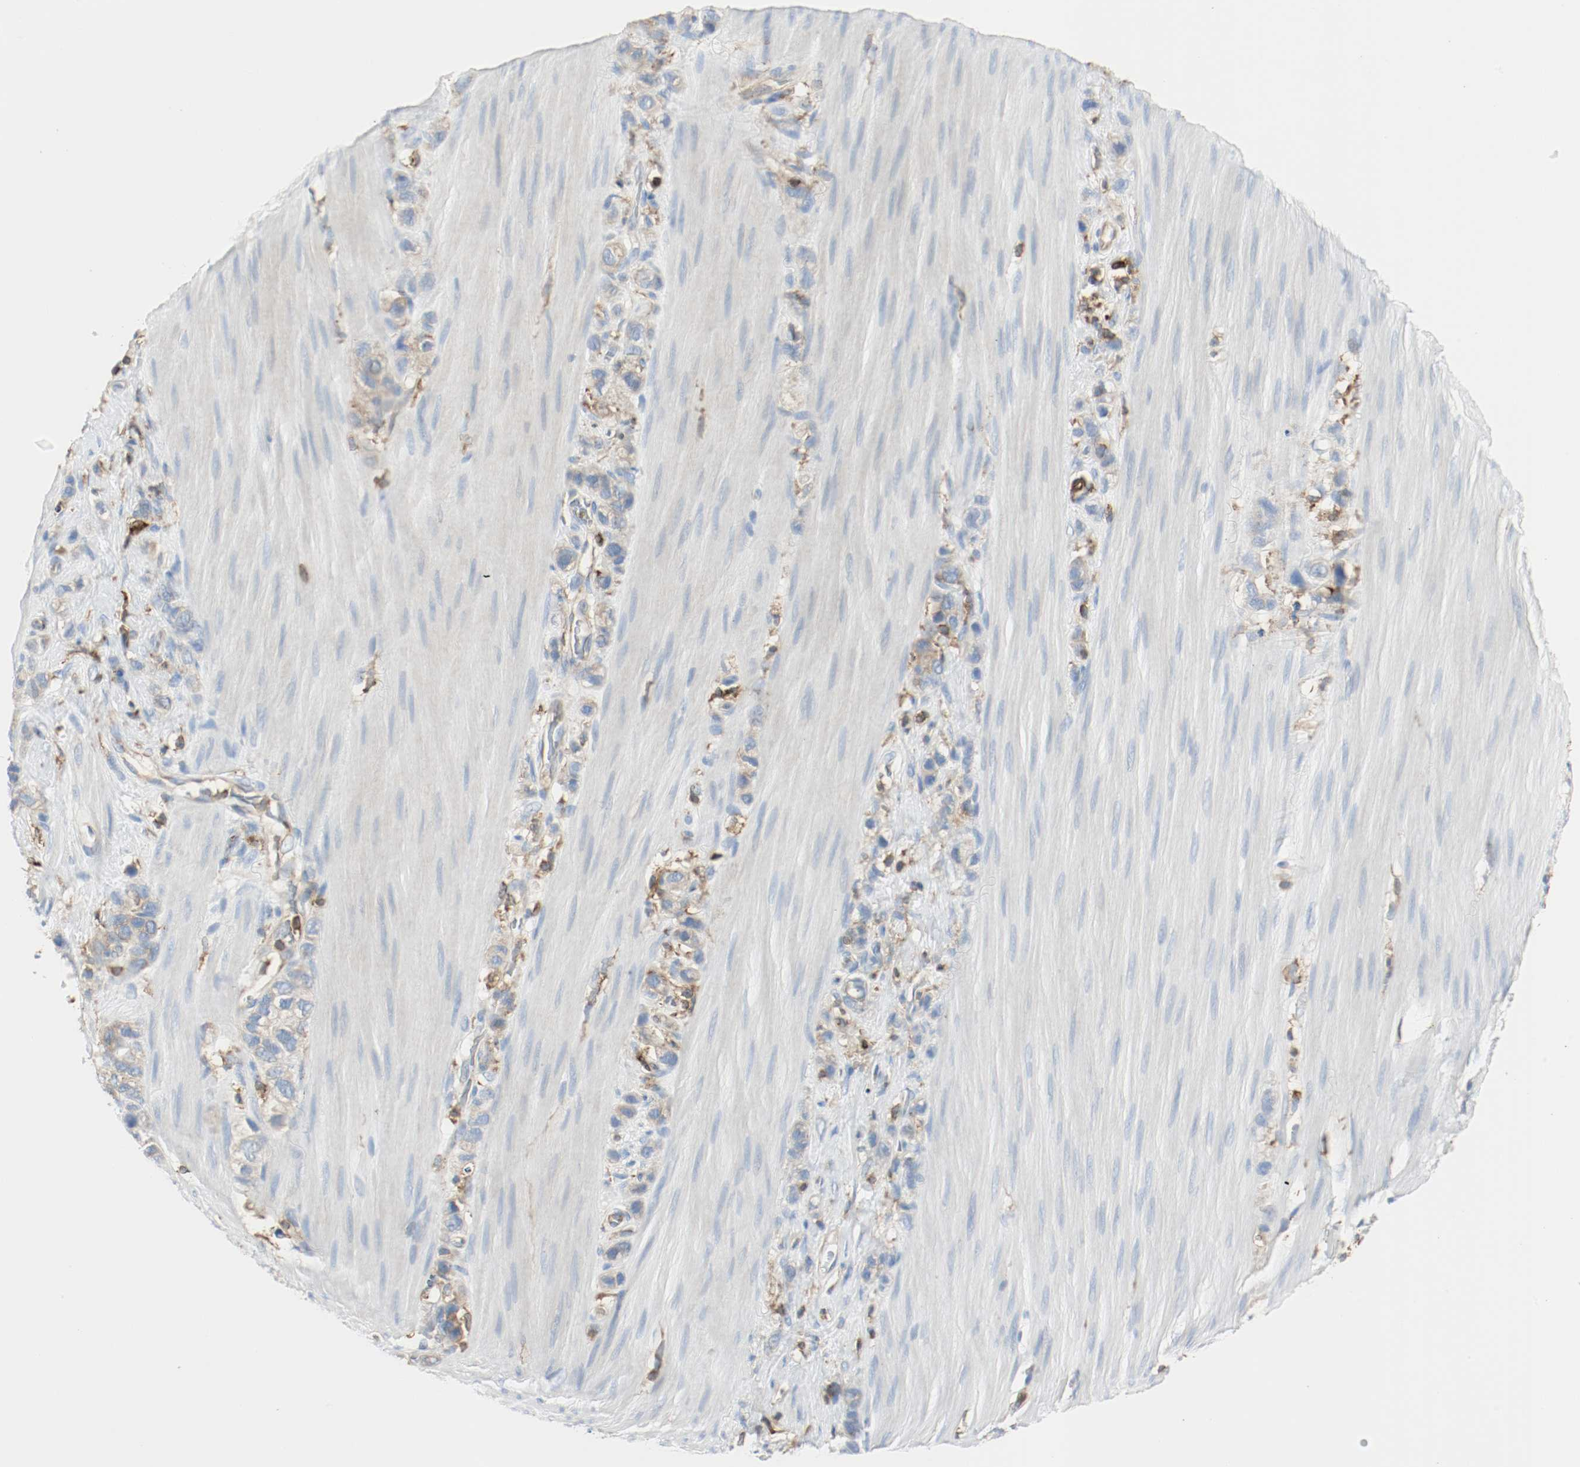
{"staining": {"intensity": "weak", "quantity": "25%-75%", "location": "cytoplasmic/membranous"}, "tissue": "stomach cancer", "cell_type": "Tumor cells", "image_type": "cancer", "snomed": [{"axis": "morphology", "description": "Normal tissue, NOS"}, {"axis": "morphology", "description": "Adenocarcinoma, NOS"}, {"axis": "morphology", "description": "Adenocarcinoma, High grade"}, {"axis": "topography", "description": "Stomach, upper"}, {"axis": "topography", "description": "Stomach"}], "caption": "The immunohistochemical stain labels weak cytoplasmic/membranous staining in tumor cells of stomach cancer tissue.", "gene": "ARPC1B", "patient": {"sex": "female", "age": 65}}